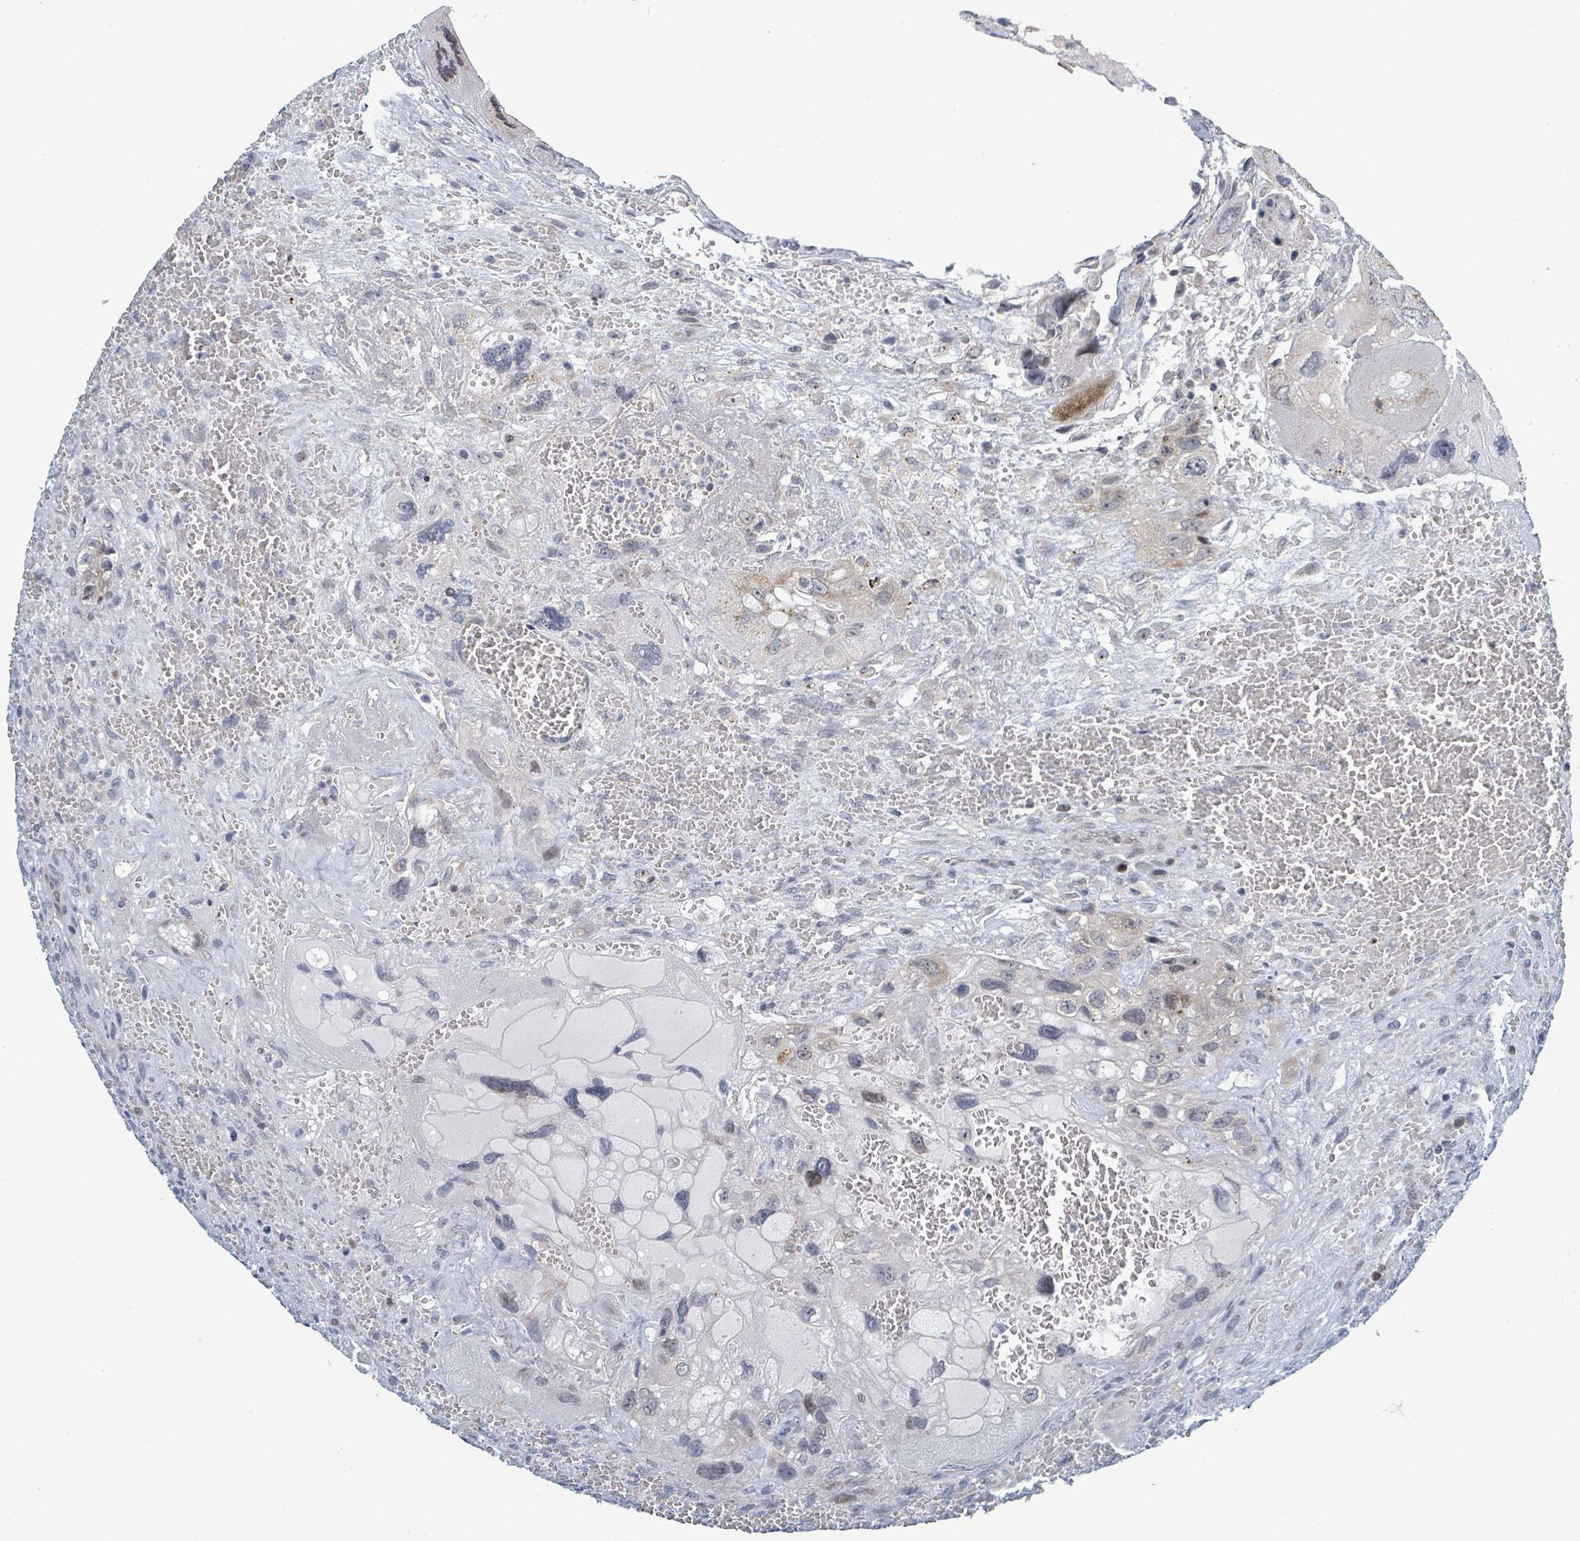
{"staining": {"intensity": "negative", "quantity": "none", "location": "none"}, "tissue": "testis cancer", "cell_type": "Tumor cells", "image_type": "cancer", "snomed": [{"axis": "morphology", "description": "Carcinoma, Embryonal, NOS"}, {"axis": "topography", "description": "Testis"}], "caption": "Immunohistochemistry (IHC) histopathology image of neoplastic tissue: testis cancer stained with DAB demonstrates no significant protein positivity in tumor cells.", "gene": "RPL32", "patient": {"sex": "male", "age": 28}}